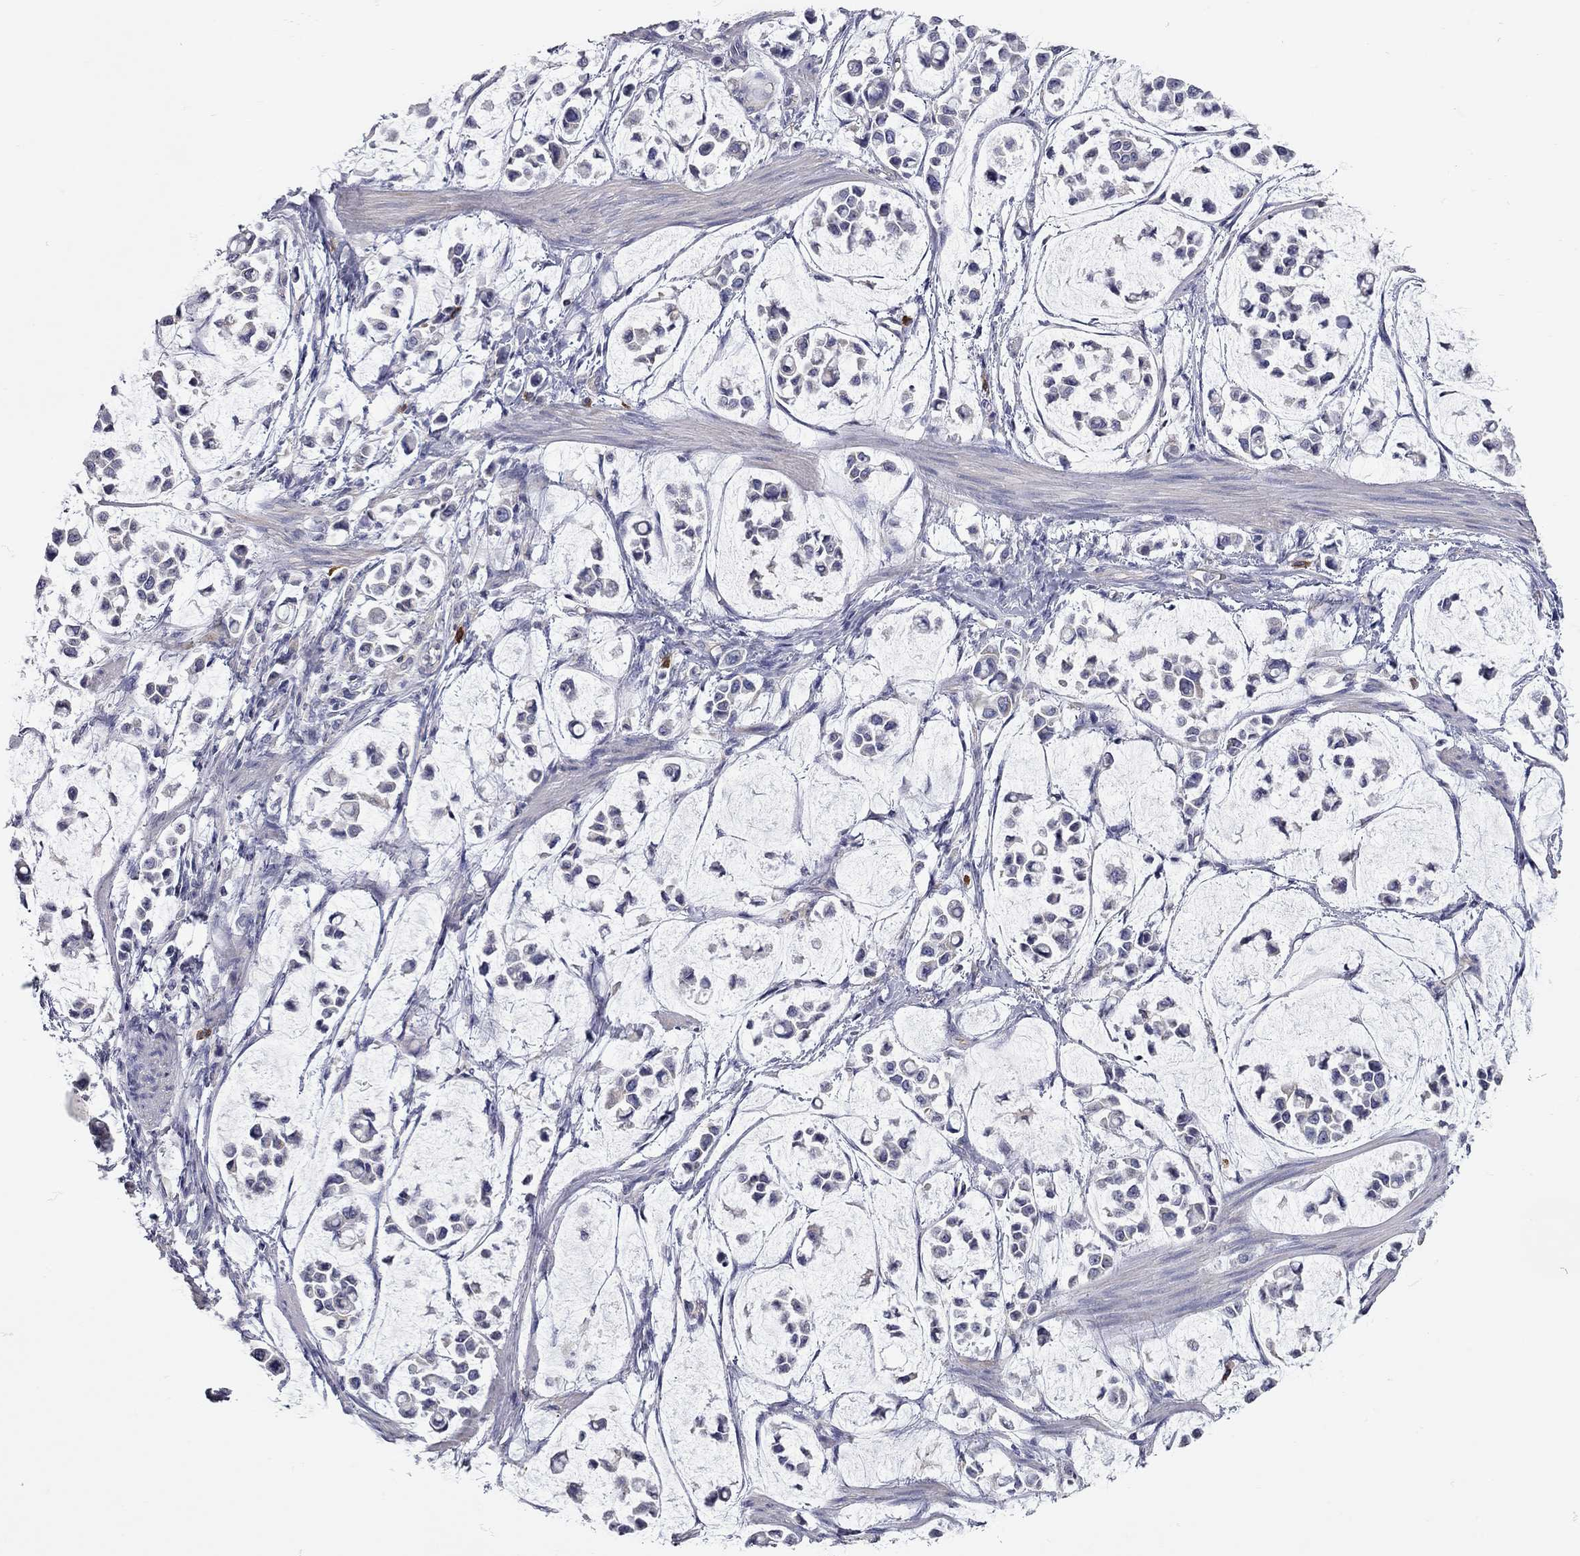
{"staining": {"intensity": "negative", "quantity": "none", "location": "none"}, "tissue": "stomach cancer", "cell_type": "Tumor cells", "image_type": "cancer", "snomed": [{"axis": "morphology", "description": "Adenocarcinoma, NOS"}, {"axis": "topography", "description": "Stomach"}], "caption": "Immunohistochemistry image of adenocarcinoma (stomach) stained for a protein (brown), which shows no staining in tumor cells. The staining was performed using DAB to visualize the protein expression in brown, while the nuclei were stained in blue with hematoxylin (Magnification: 20x).", "gene": "C10orf90", "patient": {"sex": "male", "age": 82}}